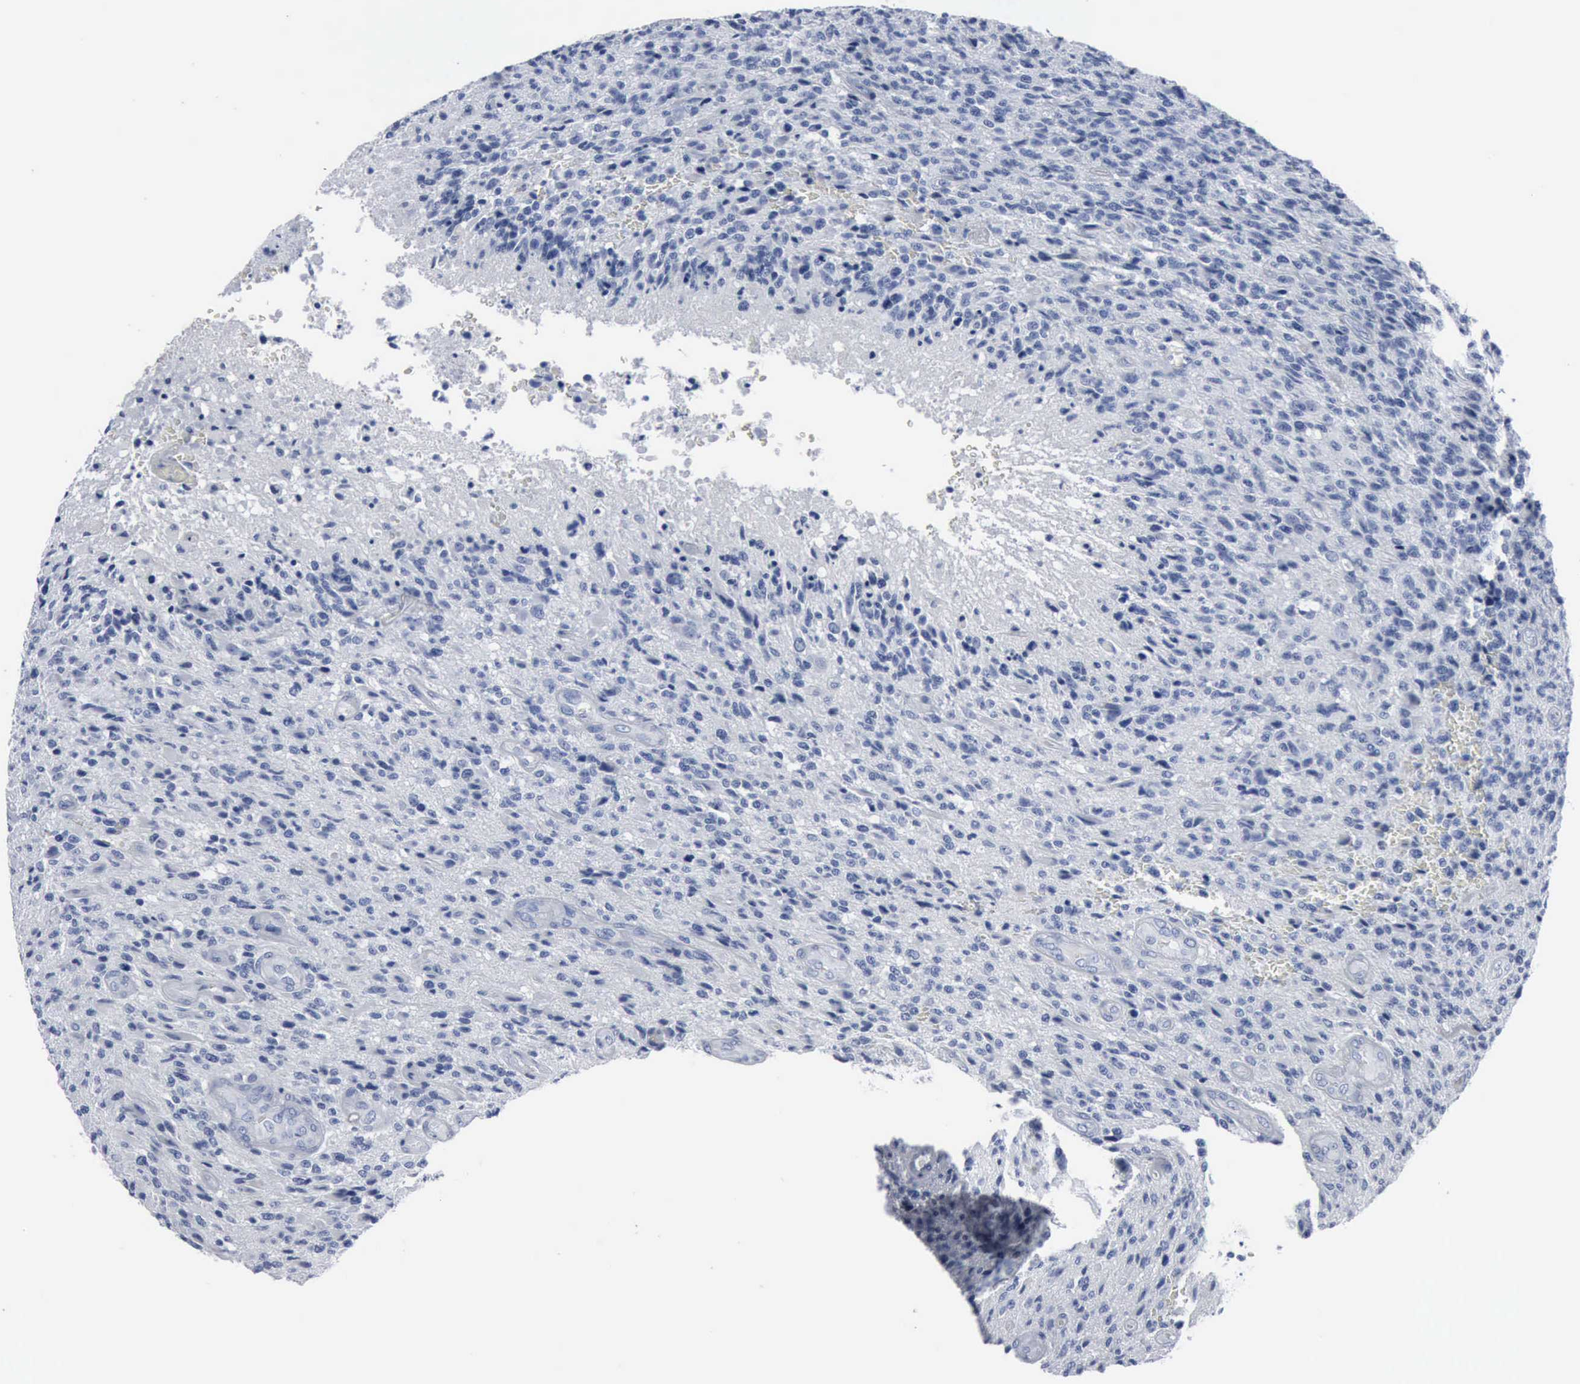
{"staining": {"intensity": "negative", "quantity": "none", "location": "none"}, "tissue": "glioma", "cell_type": "Tumor cells", "image_type": "cancer", "snomed": [{"axis": "morphology", "description": "Glioma, malignant, High grade"}, {"axis": "topography", "description": "Brain"}], "caption": "Micrograph shows no significant protein positivity in tumor cells of high-grade glioma (malignant).", "gene": "DMD", "patient": {"sex": "male", "age": 36}}